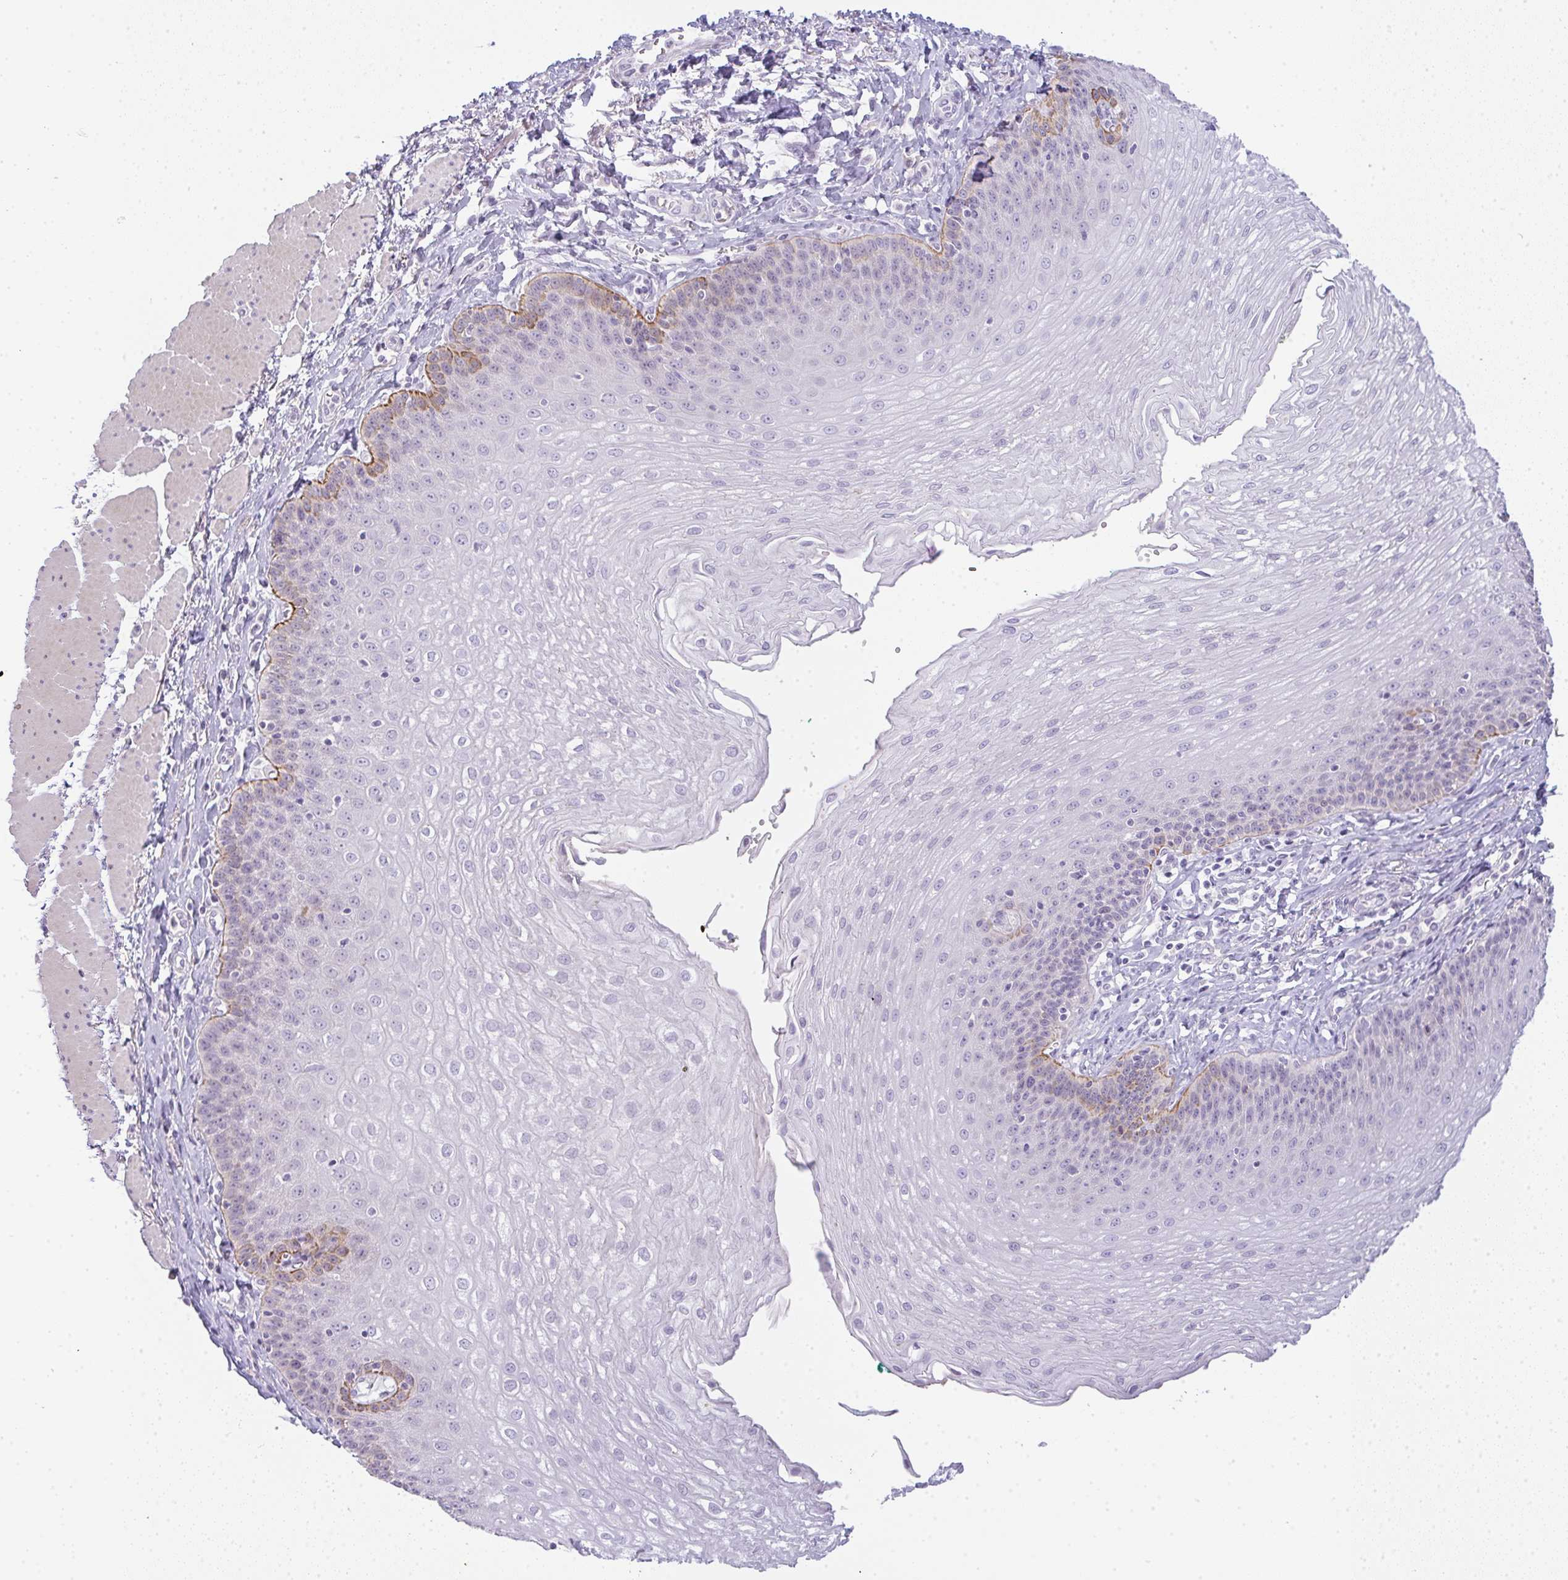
{"staining": {"intensity": "moderate", "quantity": "<25%", "location": "cytoplasmic/membranous"}, "tissue": "esophagus", "cell_type": "Squamous epithelial cells", "image_type": "normal", "snomed": [{"axis": "morphology", "description": "Normal tissue, NOS"}, {"axis": "topography", "description": "Esophagus"}], "caption": "A brown stain highlights moderate cytoplasmic/membranous staining of a protein in squamous epithelial cells of benign human esophagus. The protein is stained brown, and the nuclei are stained in blue (DAB IHC with brightfield microscopy, high magnification).", "gene": "SIRPB2", "patient": {"sex": "female", "age": 81}}